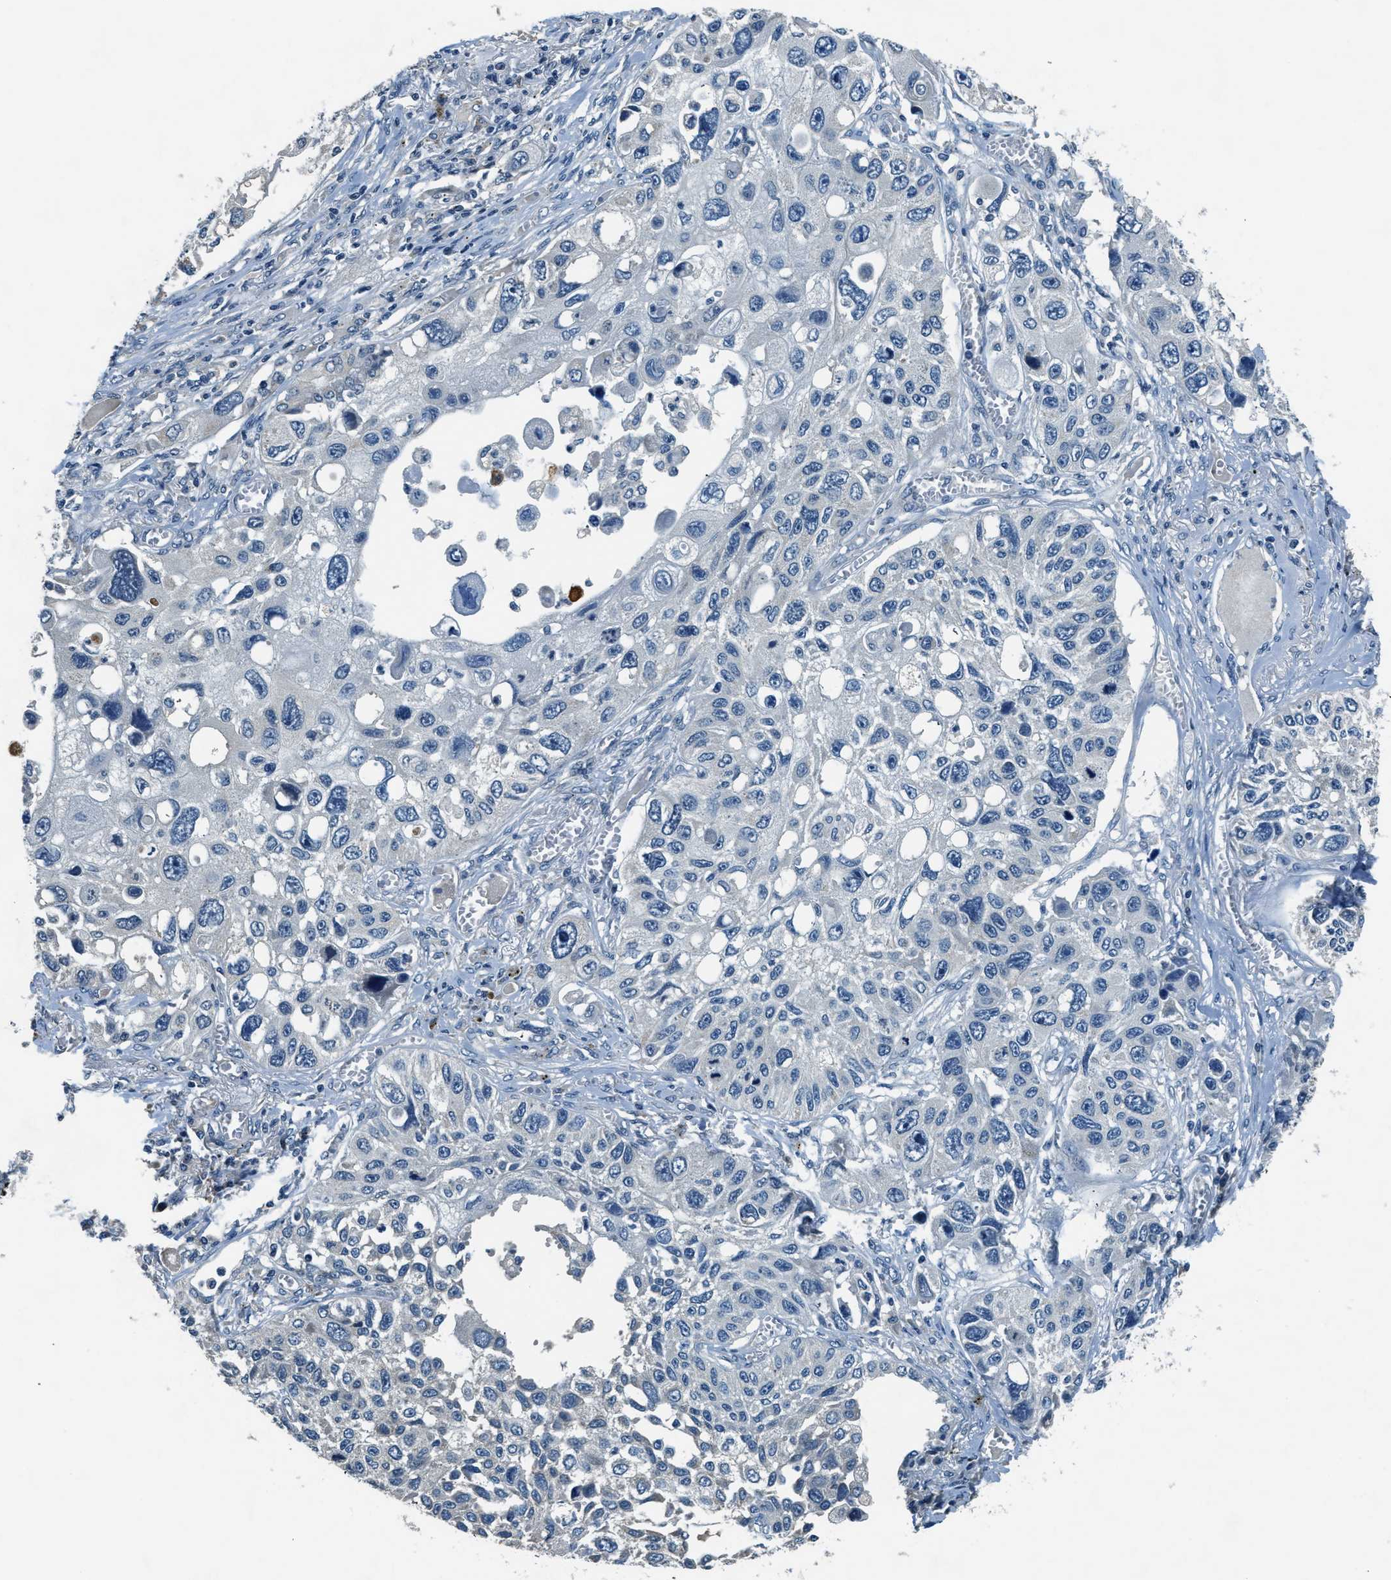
{"staining": {"intensity": "negative", "quantity": "none", "location": "none"}, "tissue": "lung cancer", "cell_type": "Tumor cells", "image_type": "cancer", "snomed": [{"axis": "morphology", "description": "Squamous cell carcinoma, NOS"}, {"axis": "topography", "description": "Lung"}], "caption": "This is a image of IHC staining of squamous cell carcinoma (lung), which shows no expression in tumor cells.", "gene": "NME8", "patient": {"sex": "male", "age": 71}}